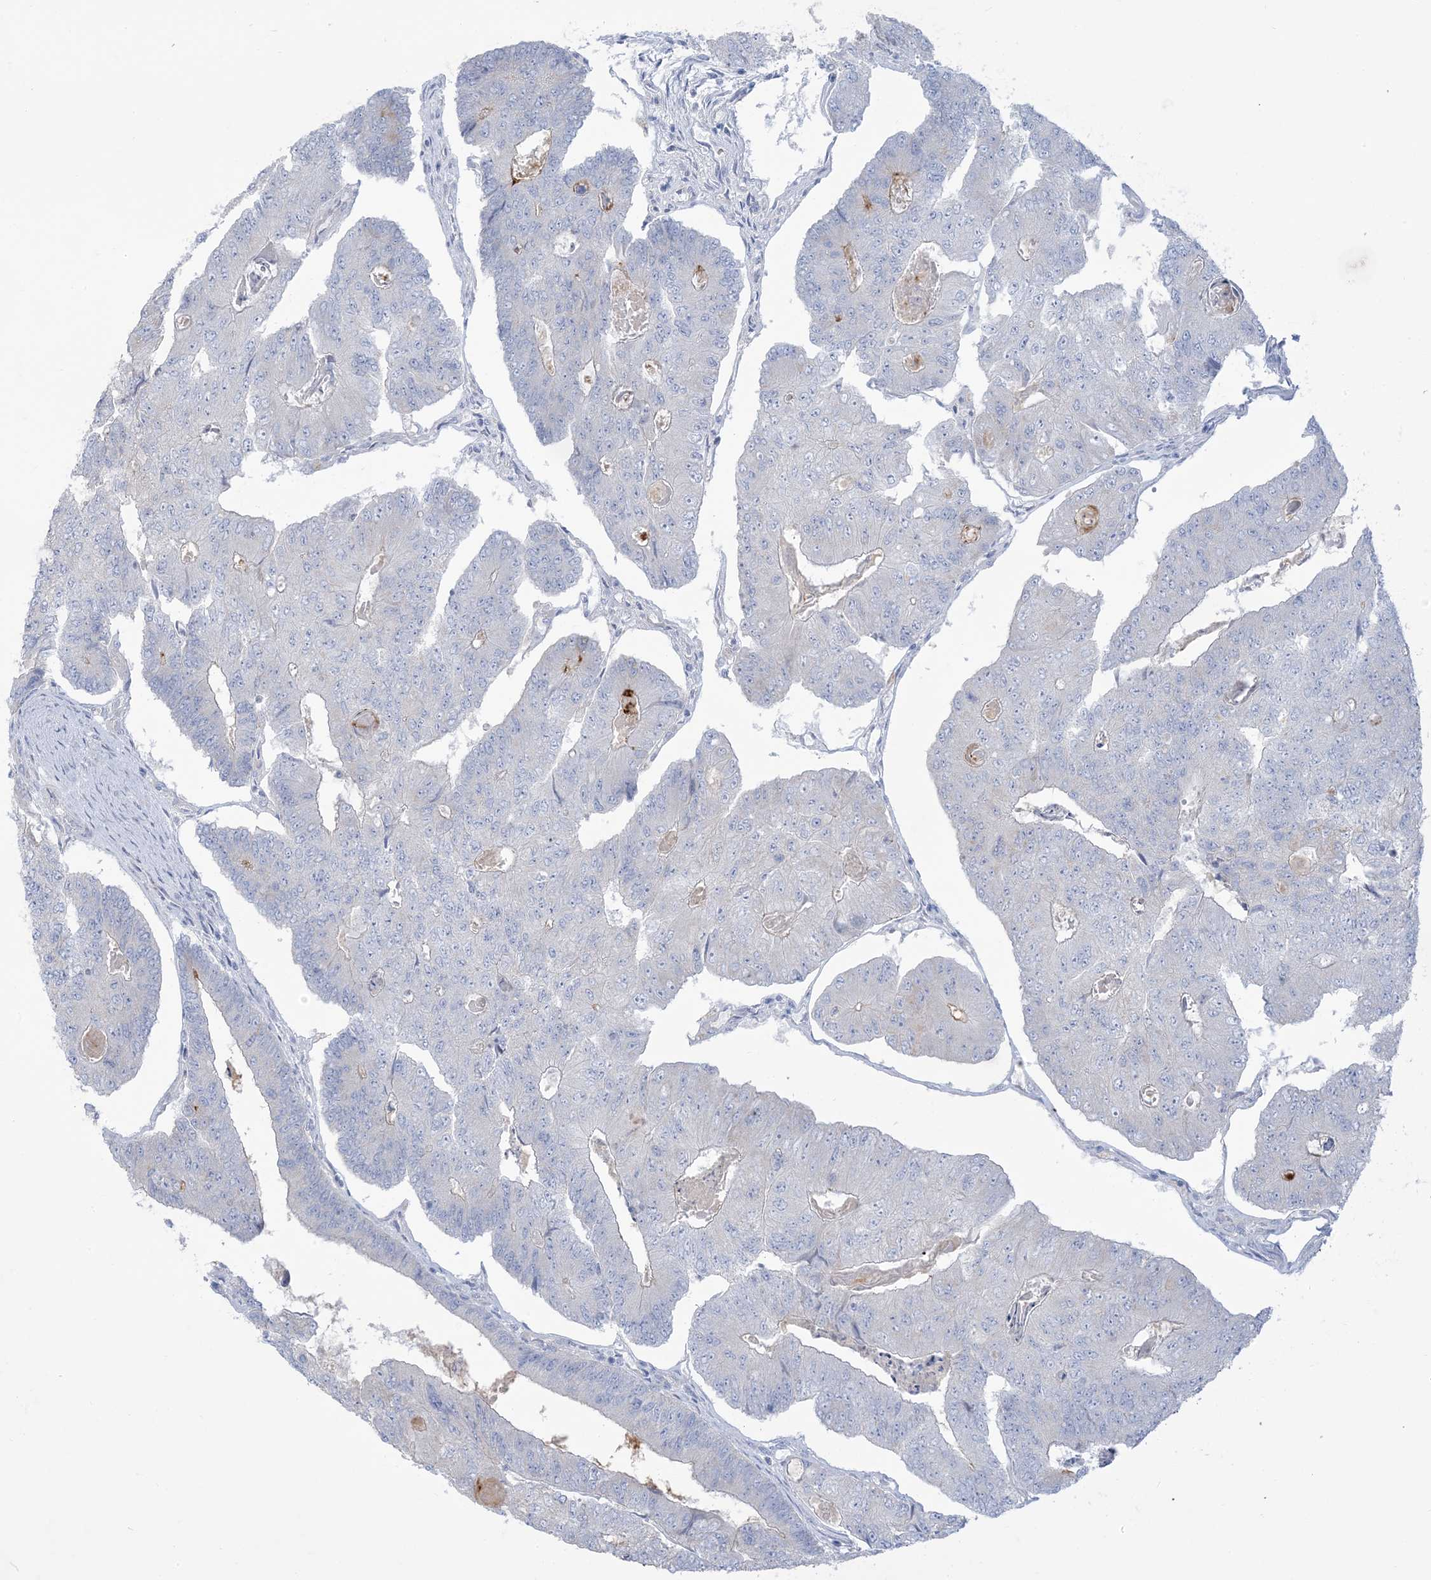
{"staining": {"intensity": "negative", "quantity": "none", "location": "none"}, "tissue": "colorectal cancer", "cell_type": "Tumor cells", "image_type": "cancer", "snomed": [{"axis": "morphology", "description": "Adenocarcinoma, NOS"}, {"axis": "topography", "description": "Colon"}], "caption": "Tumor cells are negative for brown protein staining in colorectal cancer (adenocarcinoma). Nuclei are stained in blue.", "gene": "MTHFD2L", "patient": {"sex": "female", "age": 67}}